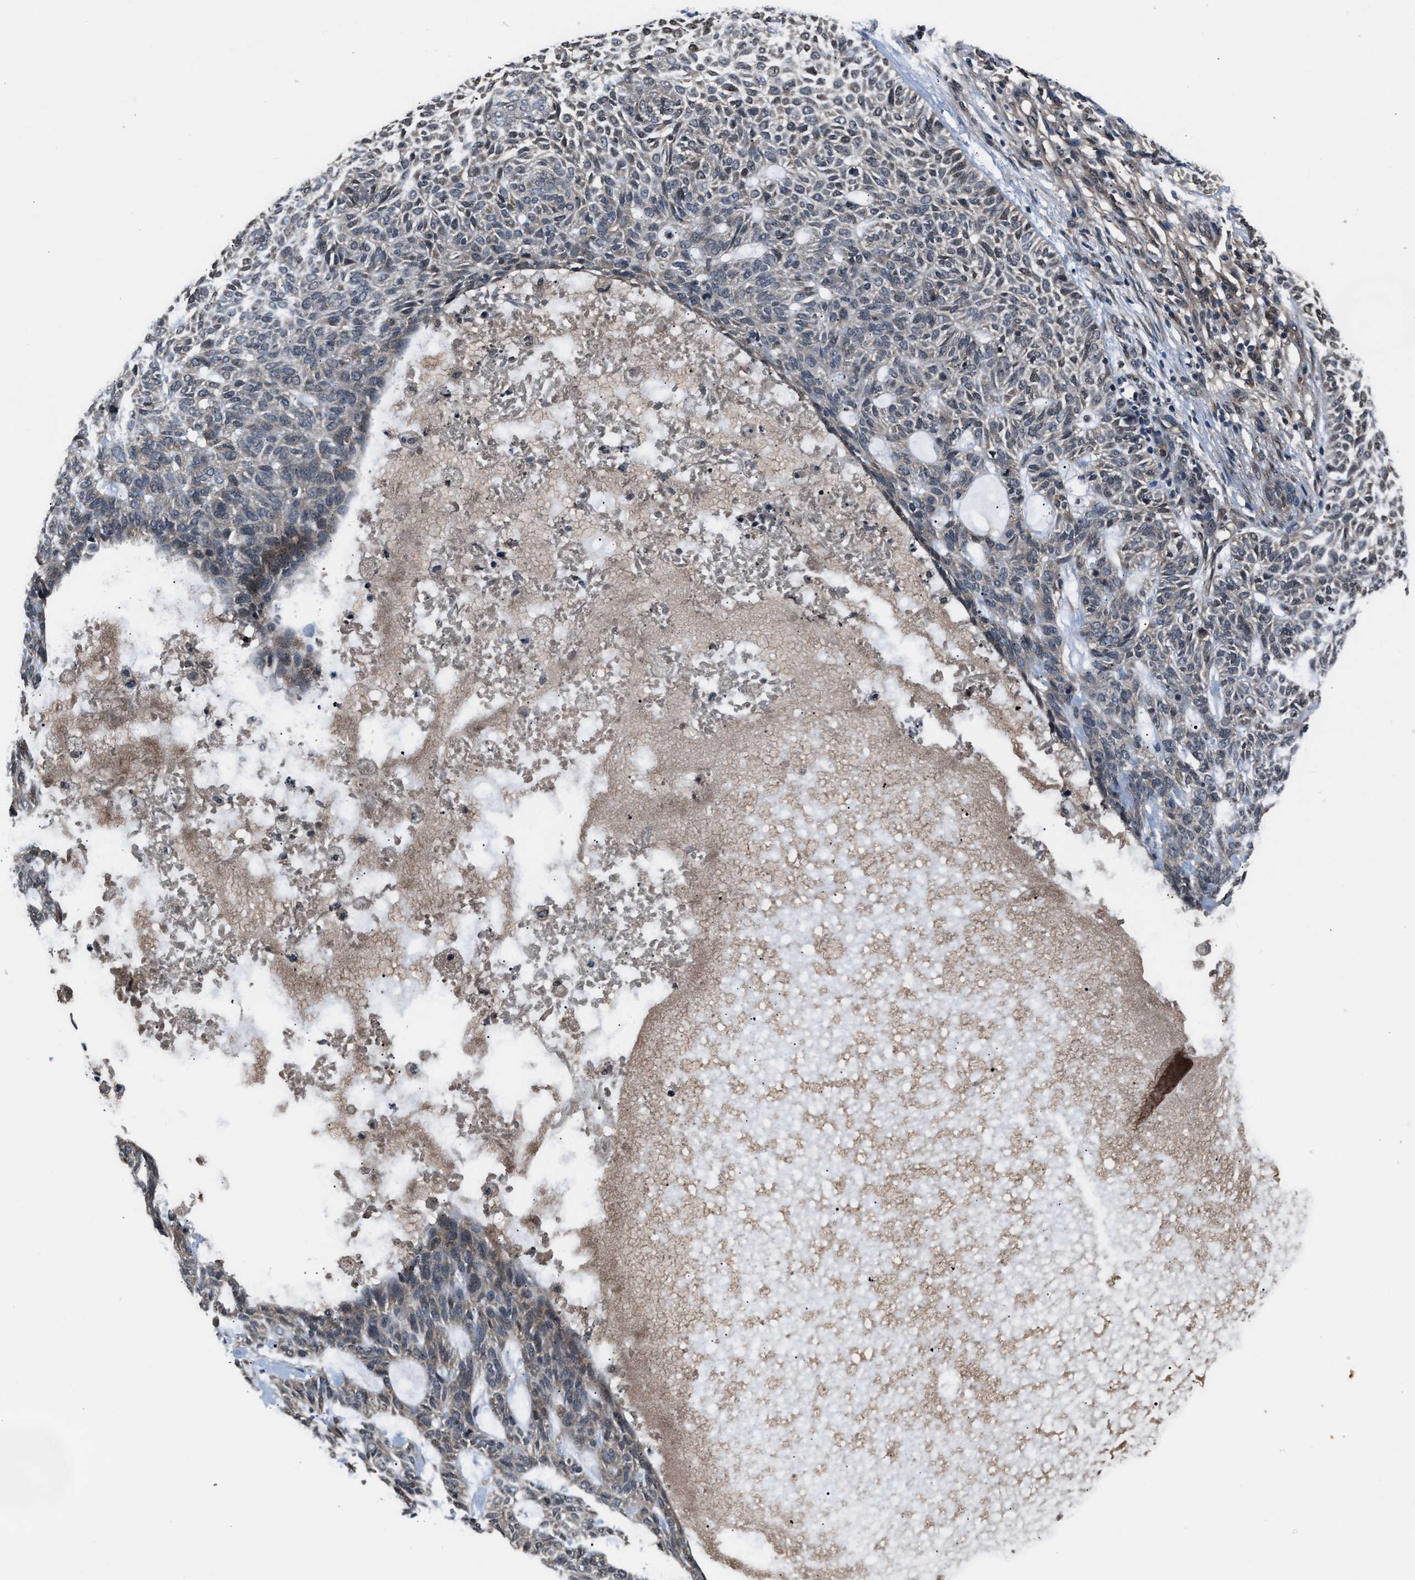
{"staining": {"intensity": "negative", "quantity": "none", "location": "none"}, "tissue": "skin cancer", "cell_type": "Tumor cells", "image_type": "cancer", "snomed": [{"axis": "morphology", "description": "Basal cell carcinoma"}, {"axis": "topography", "description": "Skin"}], "caption": "Tumor cells show no significant protein expression in skin basal cell carcinoma.", "gene": "TP53I3", "patient": {"sex": "male", "age": 87}}